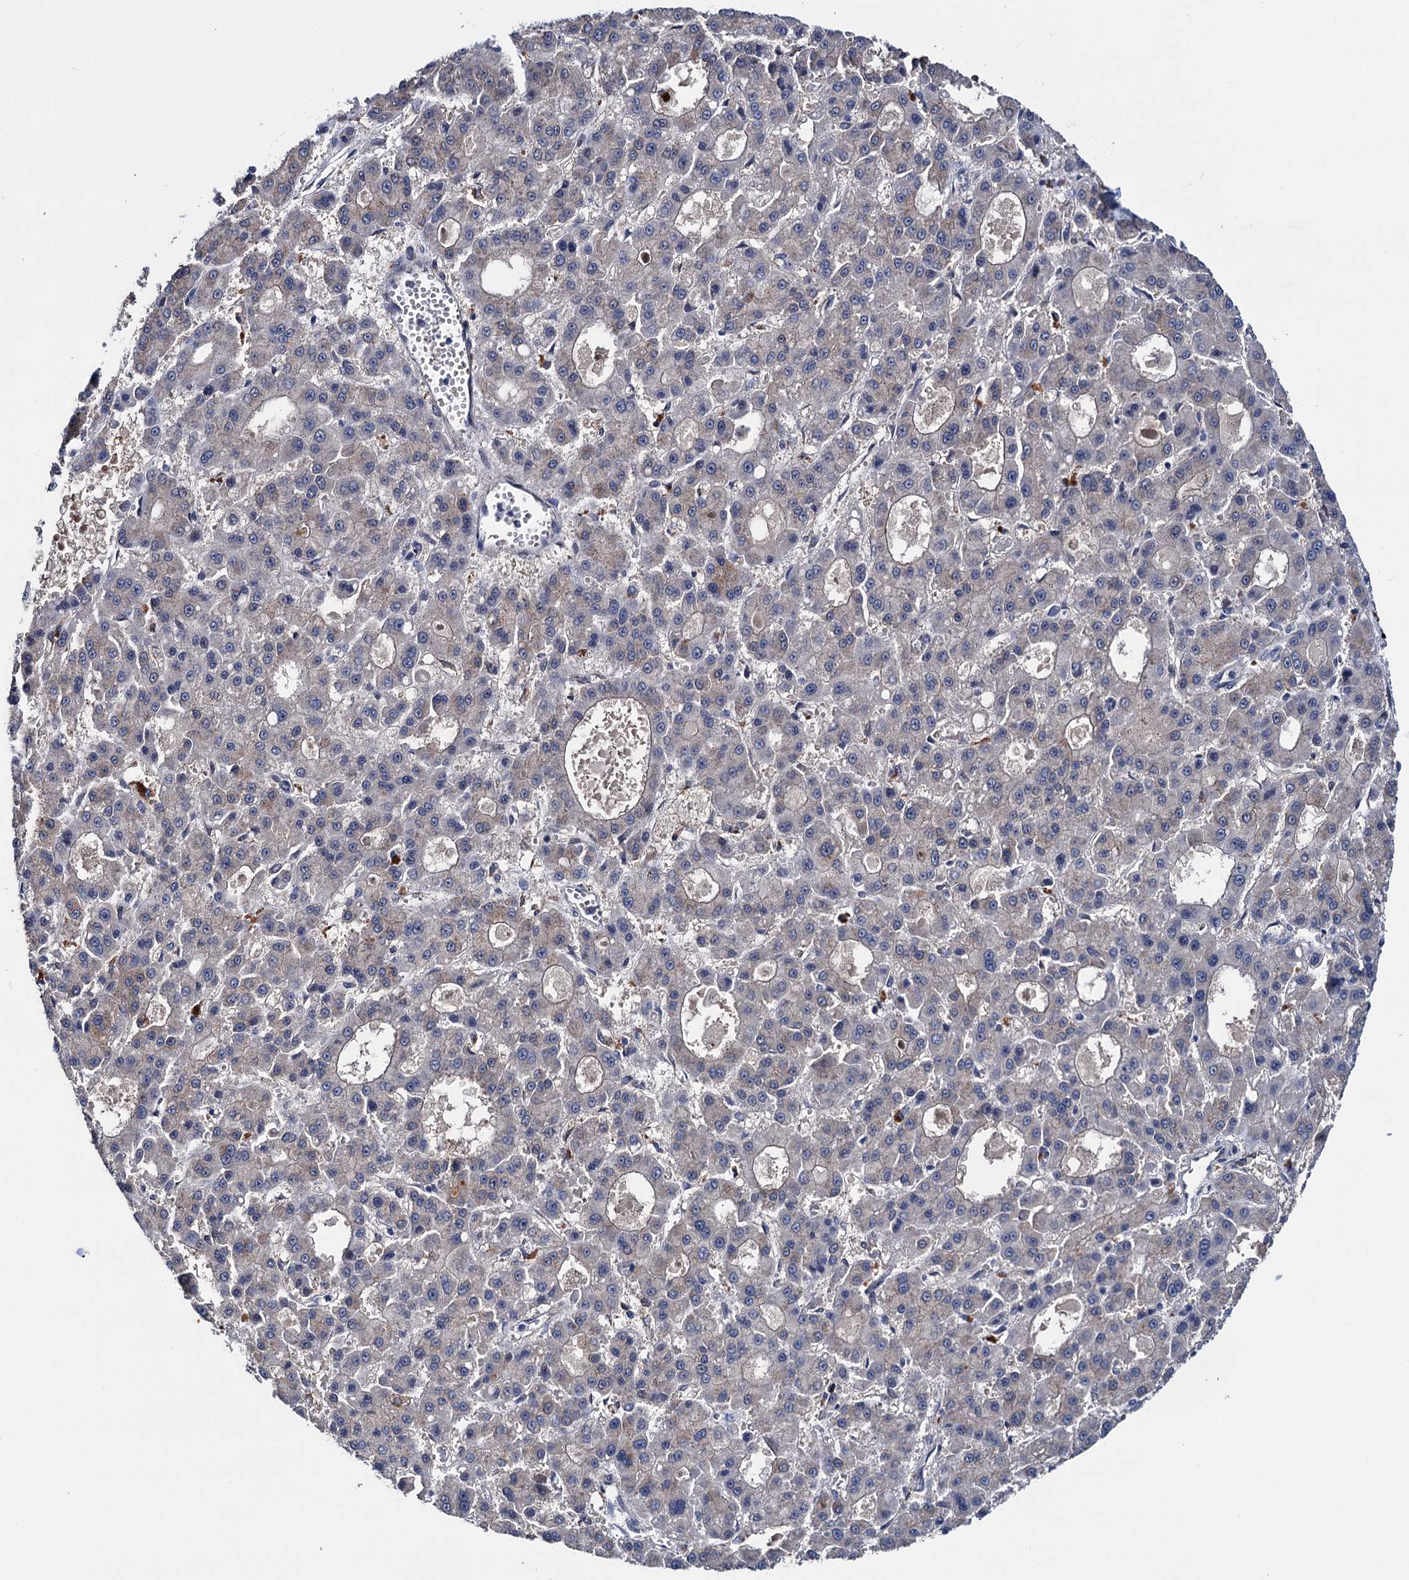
{"staining": {"intensity": "negative", "quantity": "none", "location": "none"}, "tissue": "liver cancer", "cell_type": "Tumor cells", "image_type": "cancer", "snomed": [{"axis": "morphology", "description": "Carcinoma, Hepatocellular, NOS"}, {"axis": "topography", "description": "Liver"}], "caption": "DAB immunohistochemical staining of liver cancer reveals no significant expression in tumor cells. (DAB (3,3'-diaminobenzidine) IHC with hematoxylin counter stain).", "gene": "EYA4", "patient": {"sex": "male", "age": 70}}